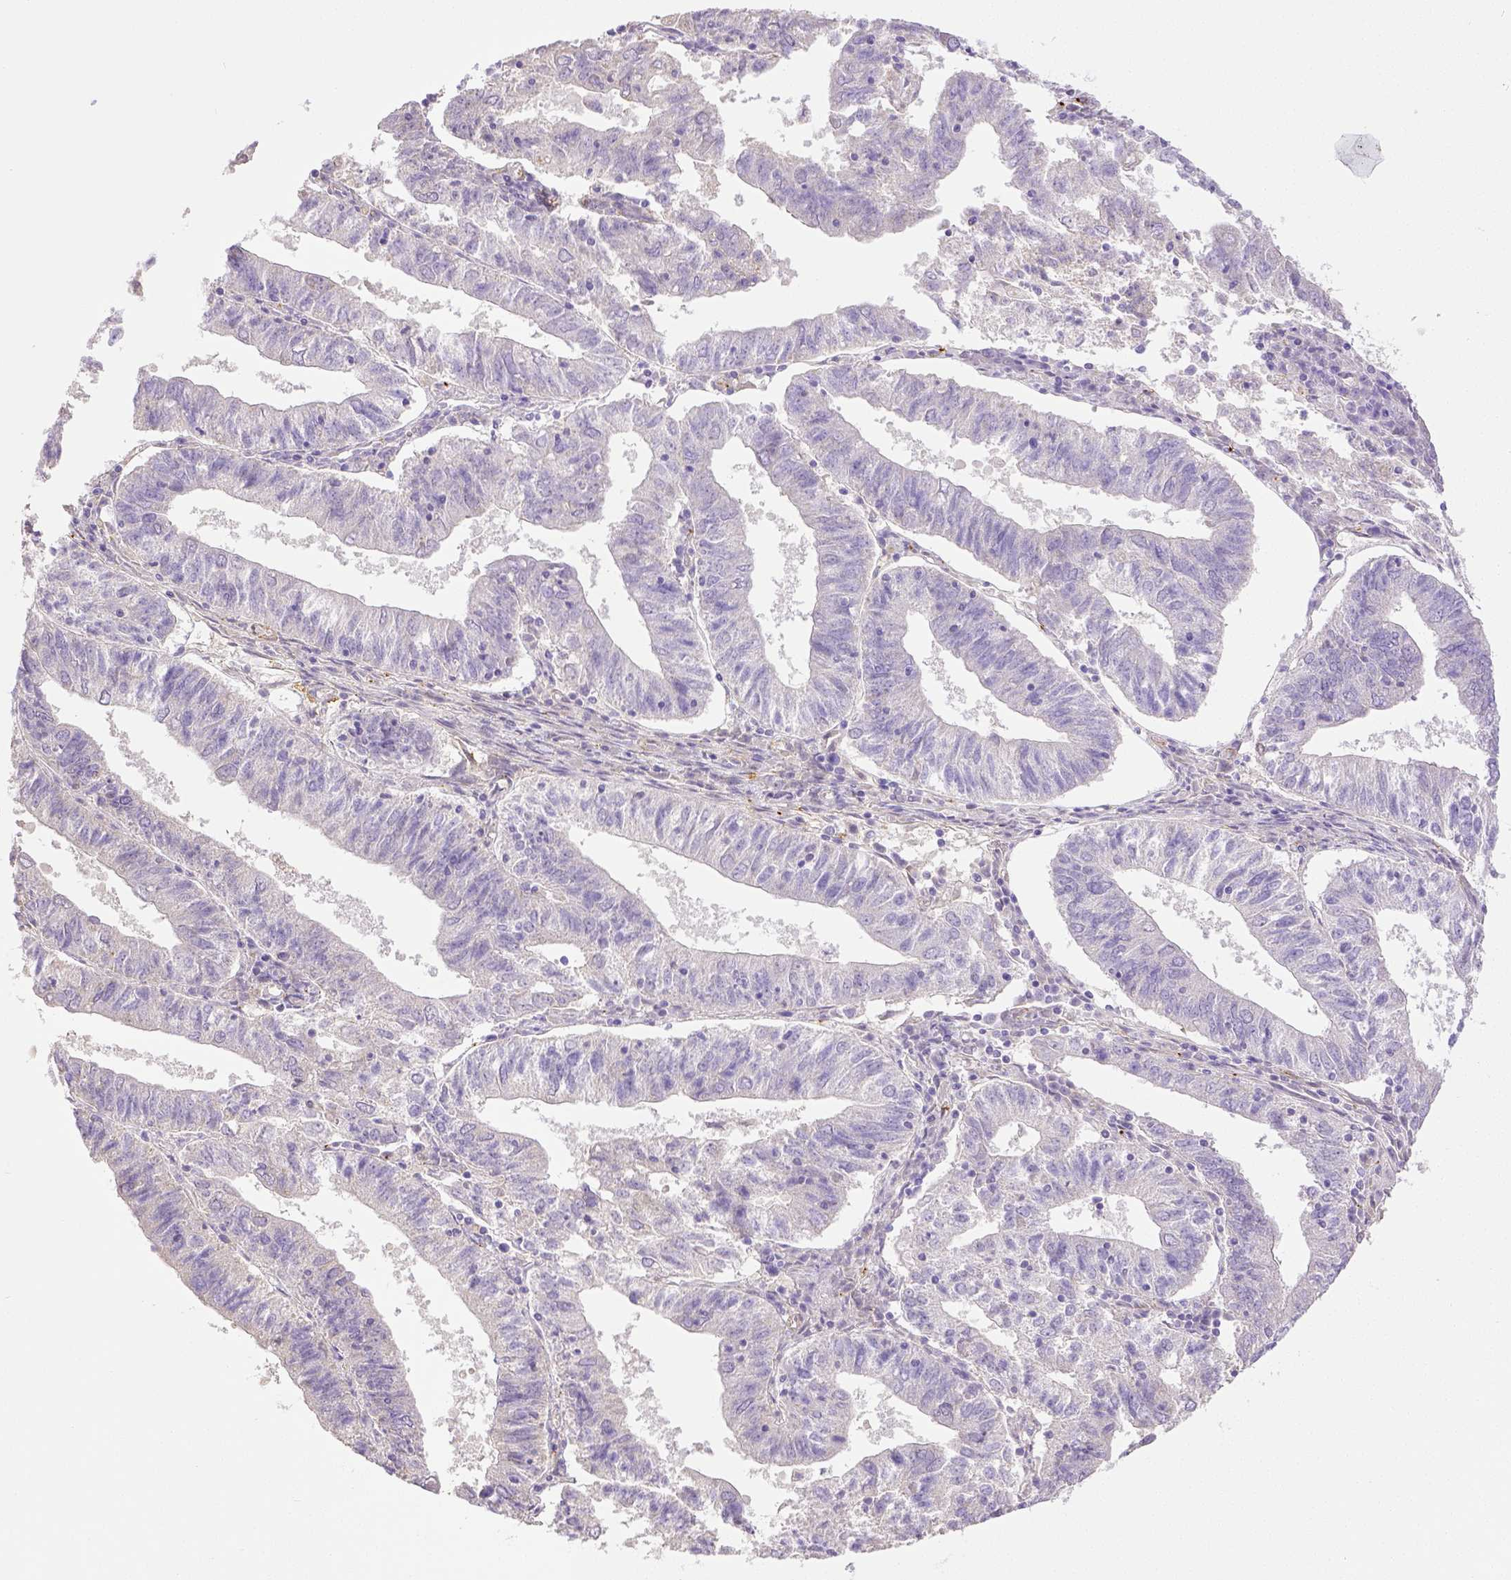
{"staining": {"intensity": "negative", "quantity": "none", "location": "none"}, "tissue": "endometrial cancer", "cell_type": "Tumor cells", "image_type": "cancer", "snomed": [{"axis": "morphology", "description": "Adenocarcinoma, NOS"}, {"axis": "topography", "description": "Endometrium"}], "caption": "There is no significant staining in tumor cells of endometrial cancer.", "gene": "THY1", "patient": {"sex": "female", "age": 82}}